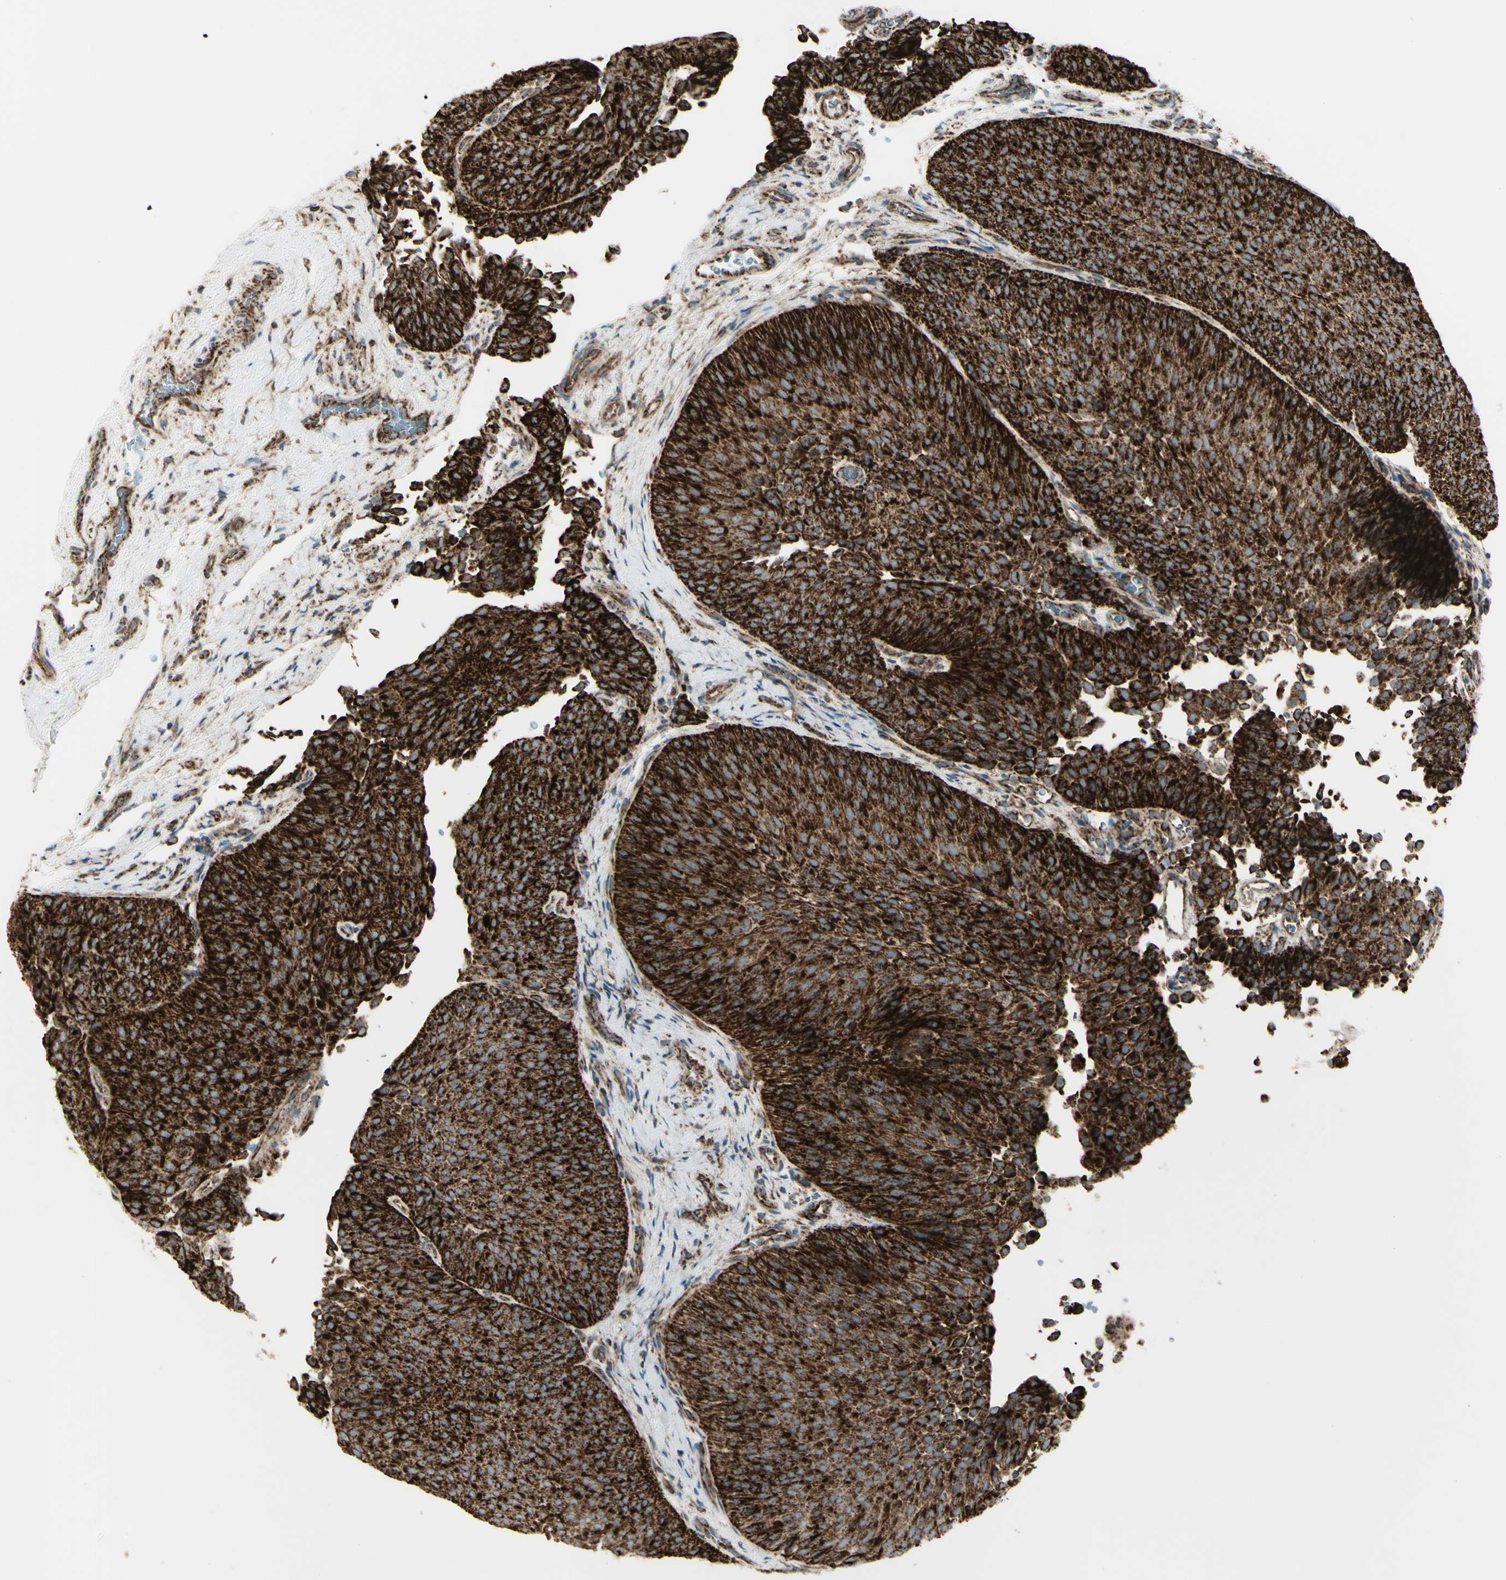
{"staining": {"intensity": "strong", "quantity": ">75%", "location": "cytoplasmic/membranous"}, "tissue": "urothelial cancer", "cell_type": "Tumor cells", "image_type": "cancer", "snomed": [{"axis": "morphology", "description": "Urothelial carcinoma, Low grade"}, {"axis": "topography", "description": "Urinary bladder"}], "caption": "An immunohistochemistry (IHC) photomicrograph of tumor tissue is shown. Protein staining in brown labels strong cytoplasmic/membranous positivity in urothelial cancer within tumor cells.", "gene": "CYB5R1", "patient": {"sex": "female", "age": 60}}